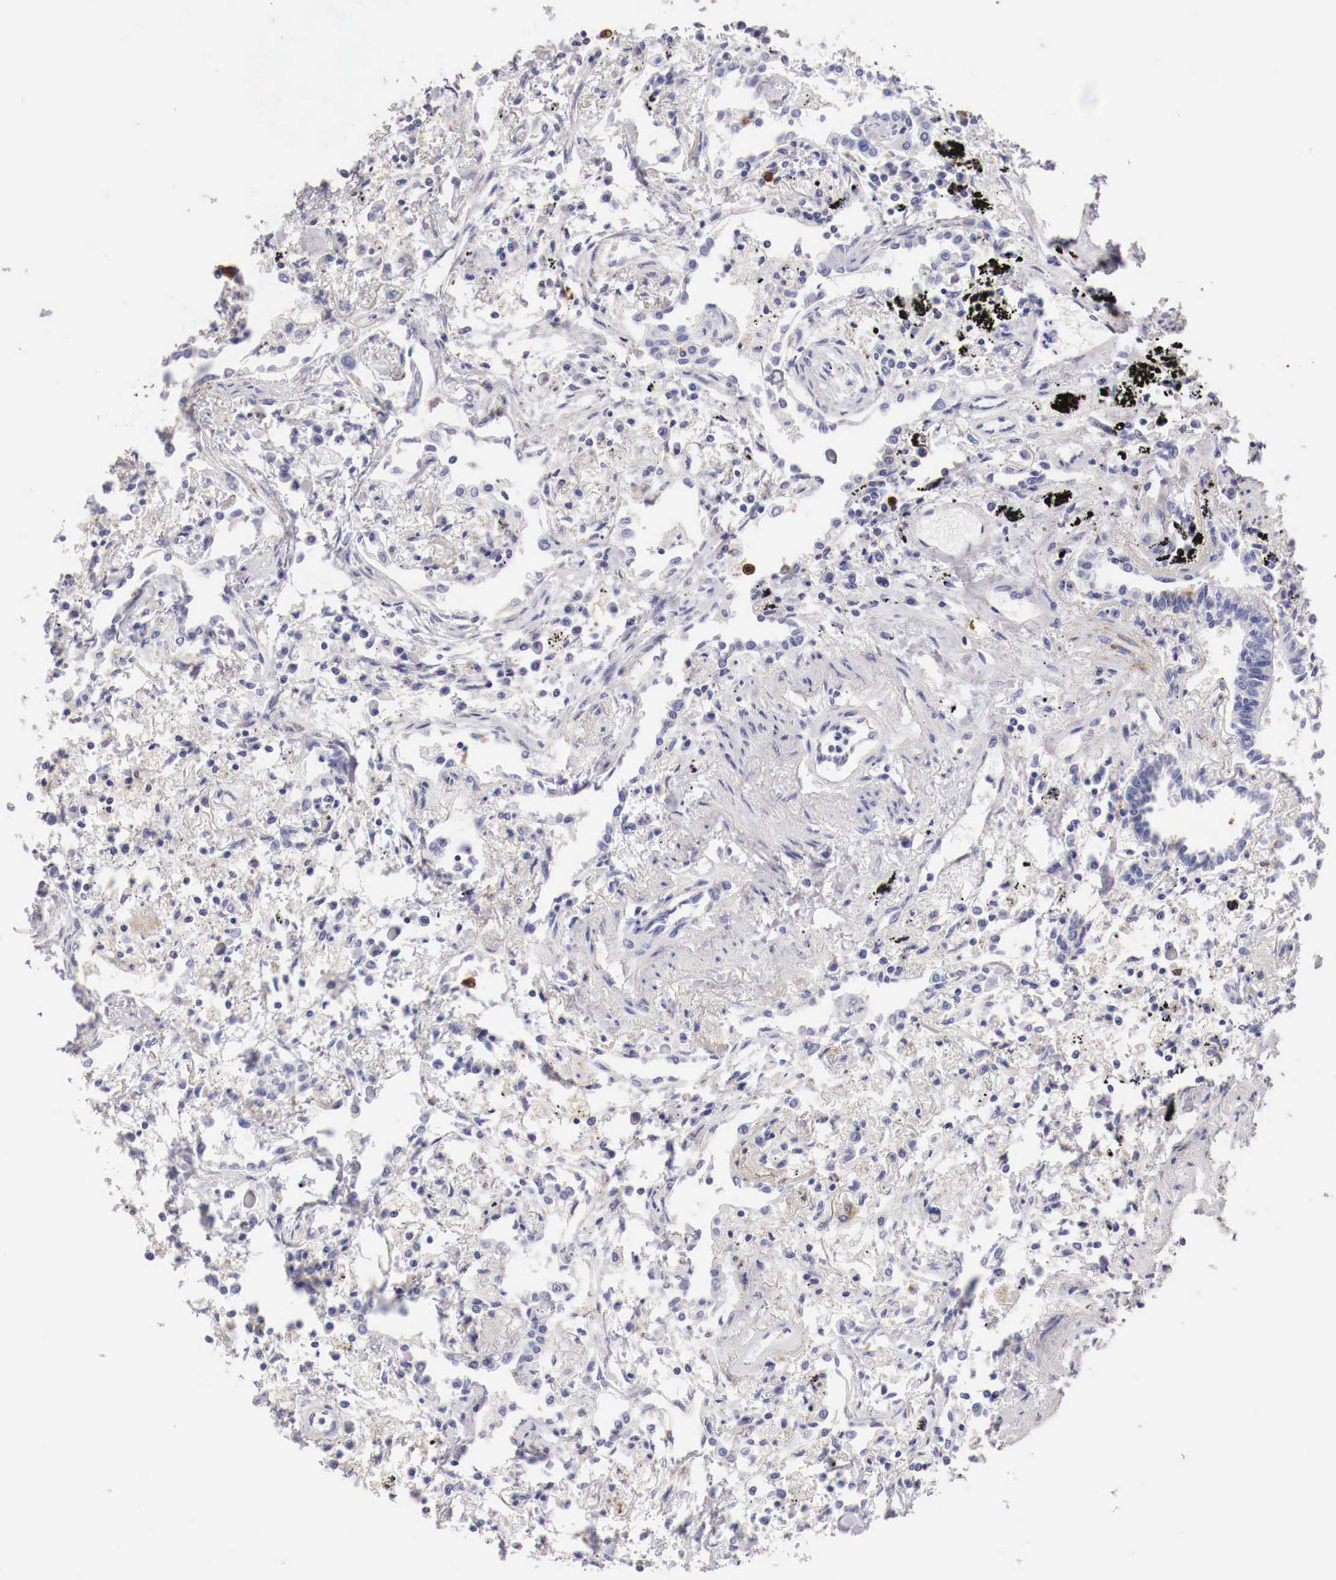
{"staining": {"intensity": "negative", "quantity": "none", "location": "none"}, "tissue": "lung cancer", "cell_type": "Tumor cells", "image_type": "cancer", "snomed": [{"axis": "morphology", "description": "Adenocarcinoma, NOS"}, {"axis": "topography", "description": "Lung"}], "caption": "An image of human lung cancer (adenocarcinoma) is negative for staining in tumor cells. (DAB immunohistochemistry (IHC) visualized using brightfield microscopy, high magnification).", "gene": "PITPNA", "patient": {"sex": "male", "age": 60}}